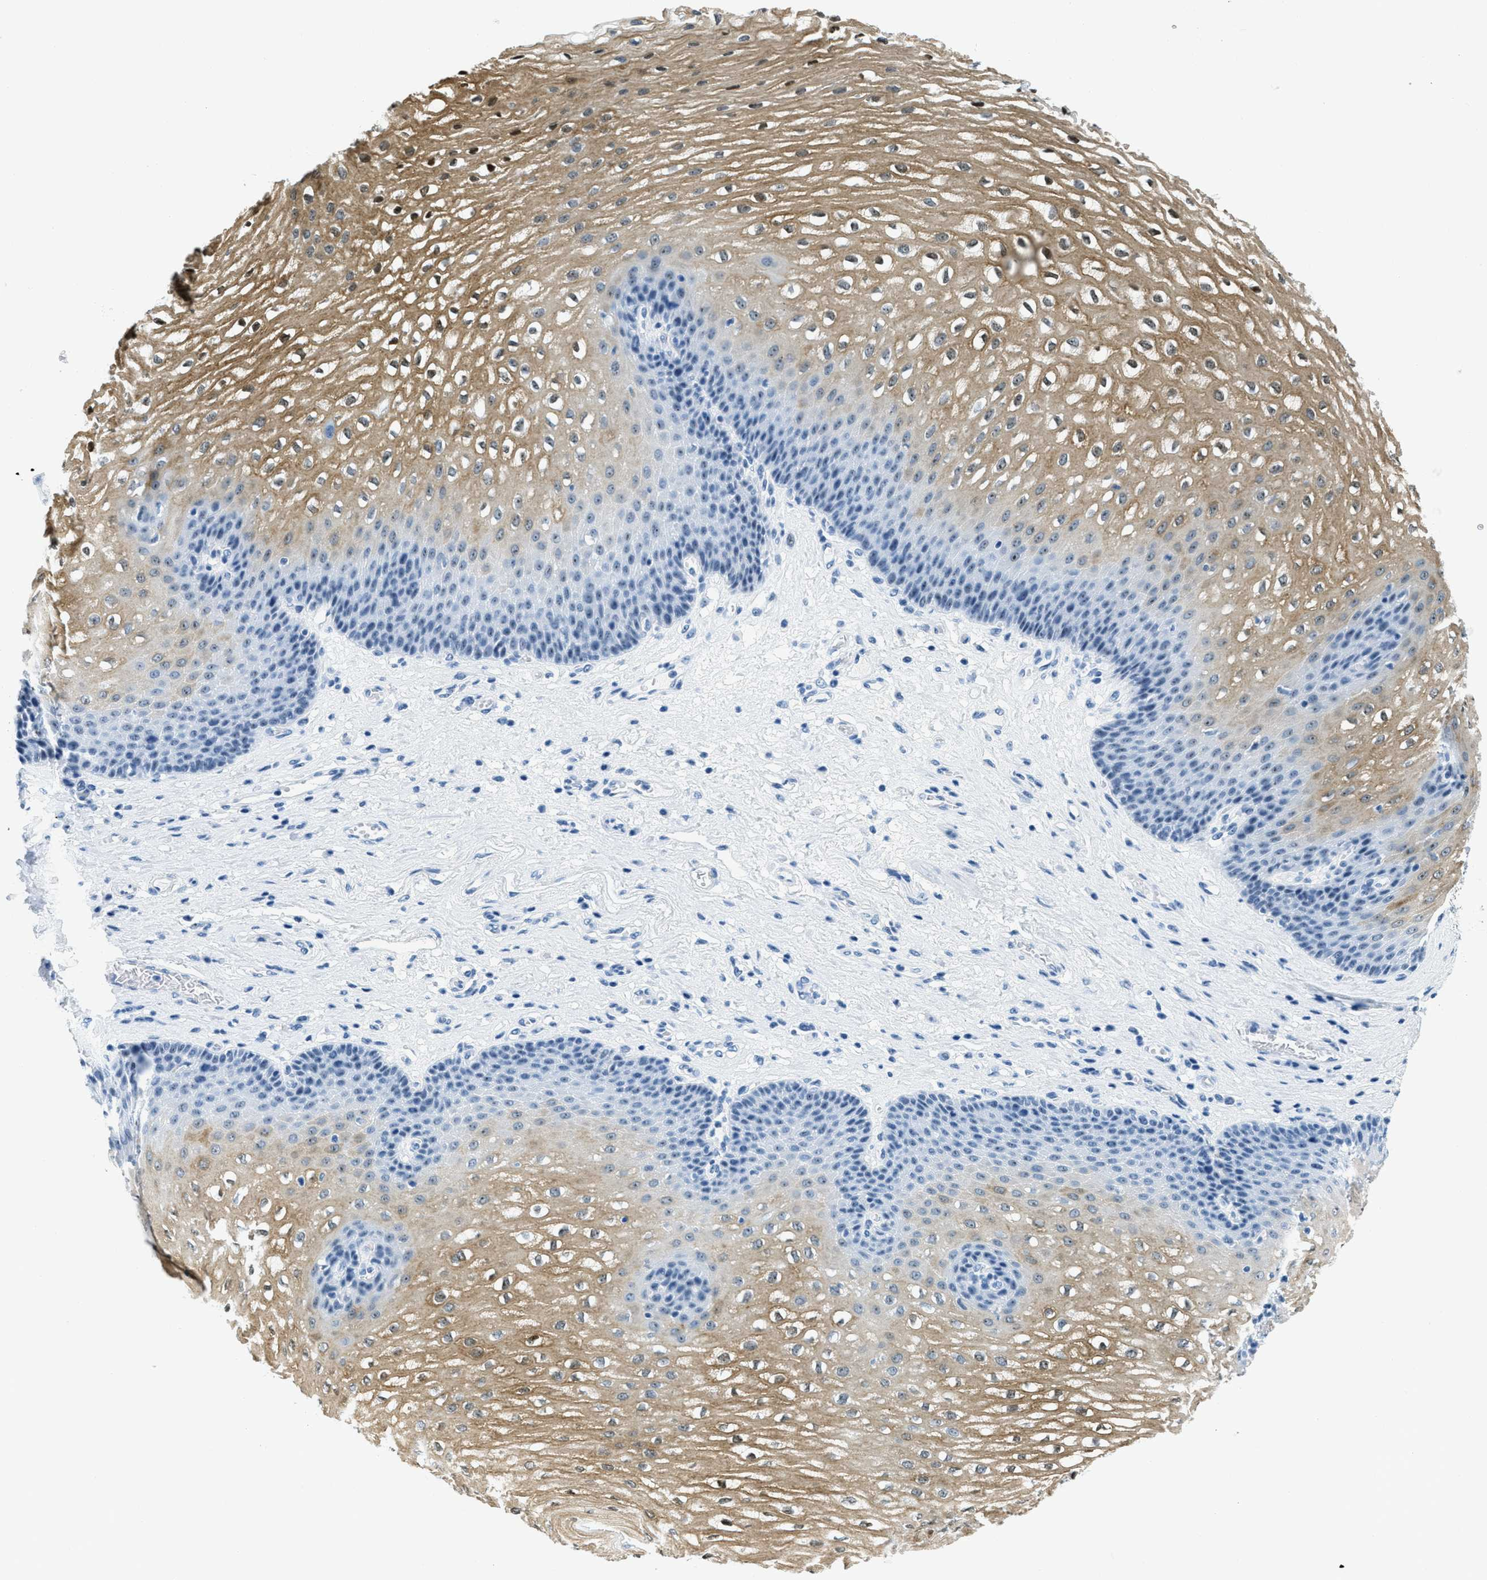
{"staining": {"intensity": "moderate", "quantity": ">75%", "location": "cytoplasmic/membranous,nuclear"}, "tissue": "esophagus", "cell_type": "Squamous epithelial cells", "image_type": "normal", "snomed": [{"axis": "morphology", "description": "Normal tissue, NOS"}, {"axis": "topography", "description": "Esophagus"}], "caption": "Human esophagus stained for a protein (brown) exhibits moderate cytoplasmic/membranous,nuclear positive staining in about >75% of squamous epithelial cells.", "gene": "PLA2G2A", "patient": {"sex": "male", "age": 48}}